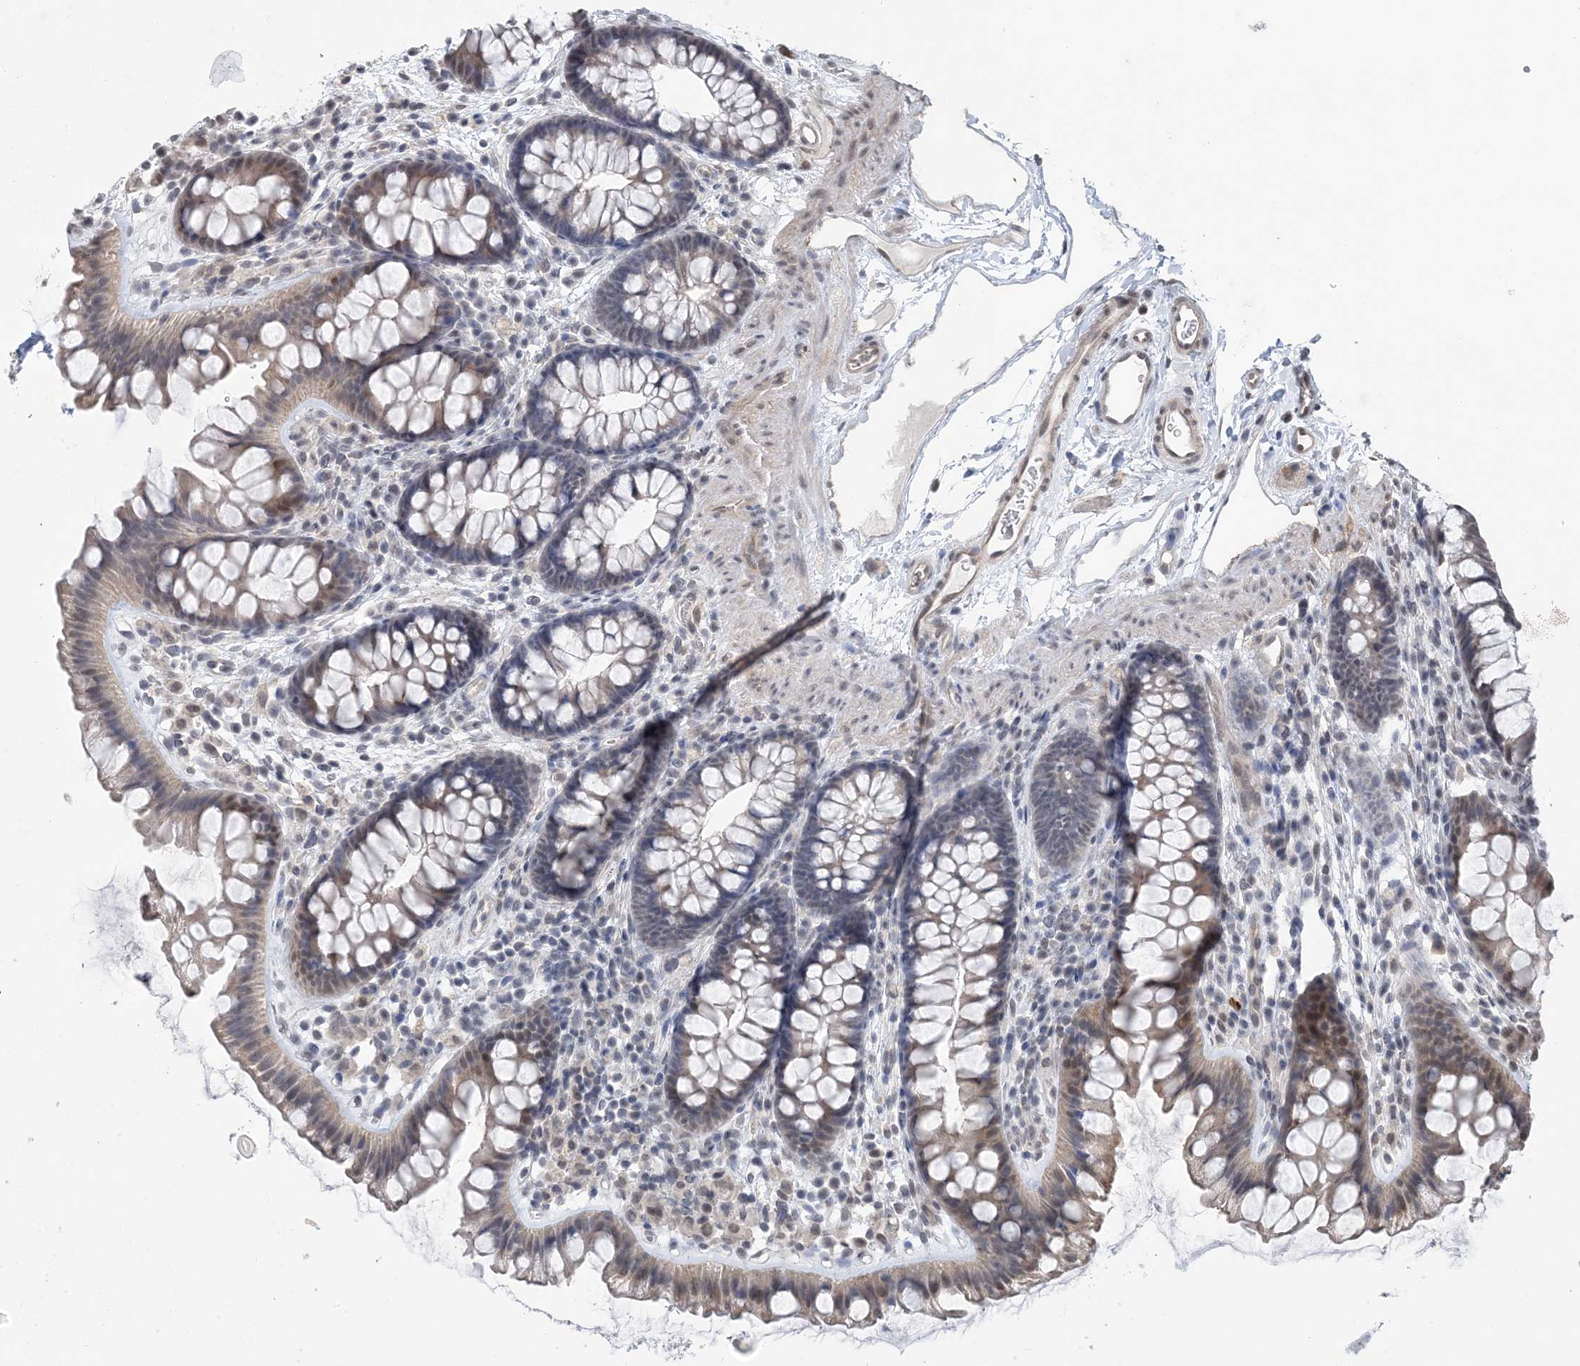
{"staining": {"intensity": "moderate", "quantity": "25%-75%", "location": "cytoplasmic/membranous"}, "tissue": "colon", "cell_type": "Endothelial cells", "image_type": "normal", "snomed": [{"axis": "morphology", "description": "Normal tissue, NOS"}, {"axis": "topography", "description": "Colon"}], "caption": "A micrograph showing moderate cytoplasmic/membranous positivity in about 25%-75% of endothelial cells in benign colon, as visualized by brown immunohistochemical staining.", "gene": "CCDC152", "patient": {"sex": "female", "age": 62}}